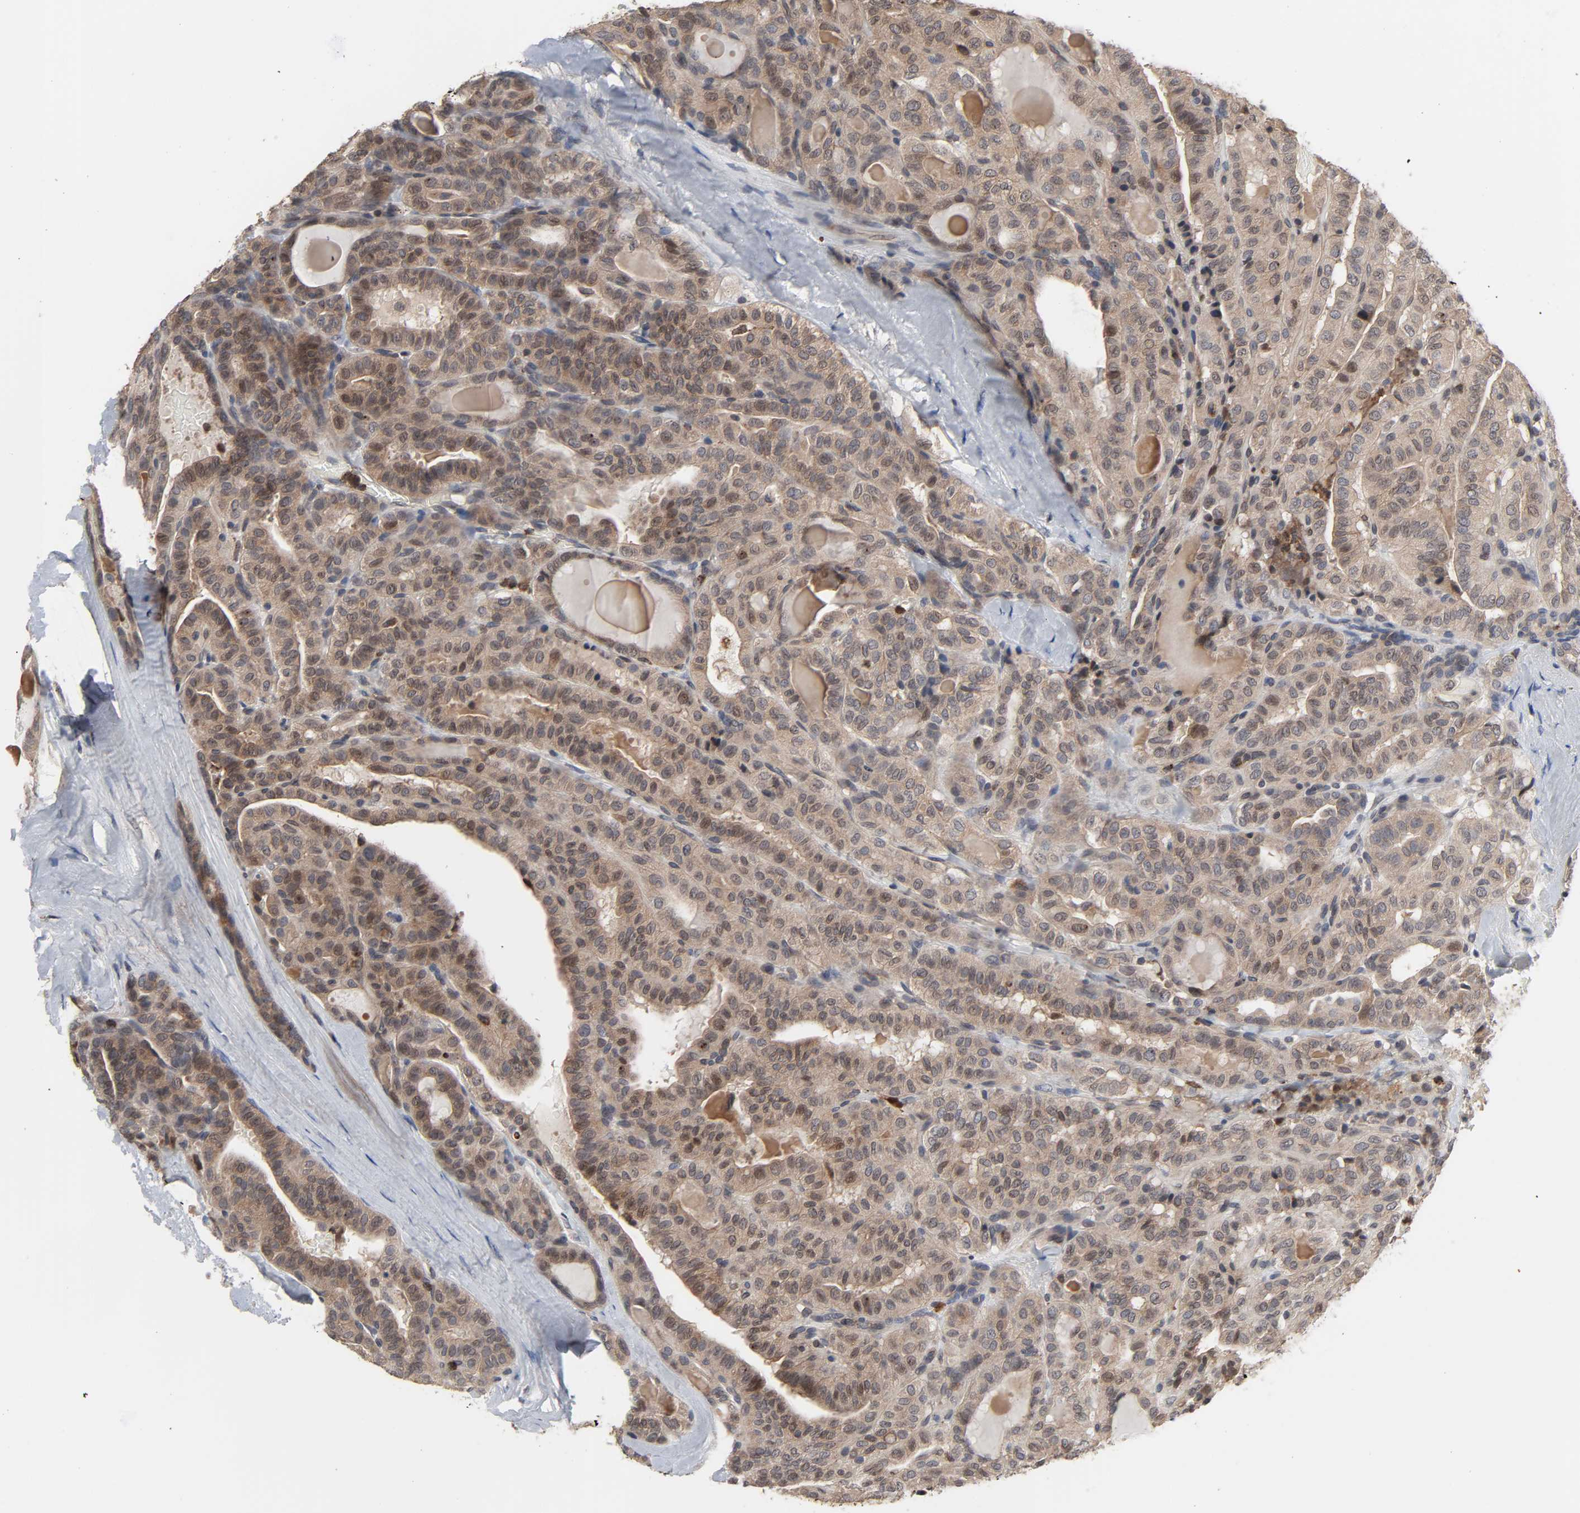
{"staining": {"intensity": "moderate", "quantity": ">75%", "location": "cytoplasmic/membranous,nuclear"}, "tissue": "thyroid cancer", "cell_type": "Tumor cells", "image_type": "cancer", "snomed": [{"axis": "morphology", "description": "Papillary adenocarcinoma, NOS"}, {"axis": "topography", "description": "Thyroid gland"}], "caption": "Thyroid cancer stained with IHC shows moderate cytoplasmic/membranous and nuclear positivity in about >75% of tumor cells. (DAB (3,3'-diaminobenzidine) IHC with brightfield microscopy, high magnification).", "gene": "CCDC175", "patient": {"sex": "male", "age": 77}}